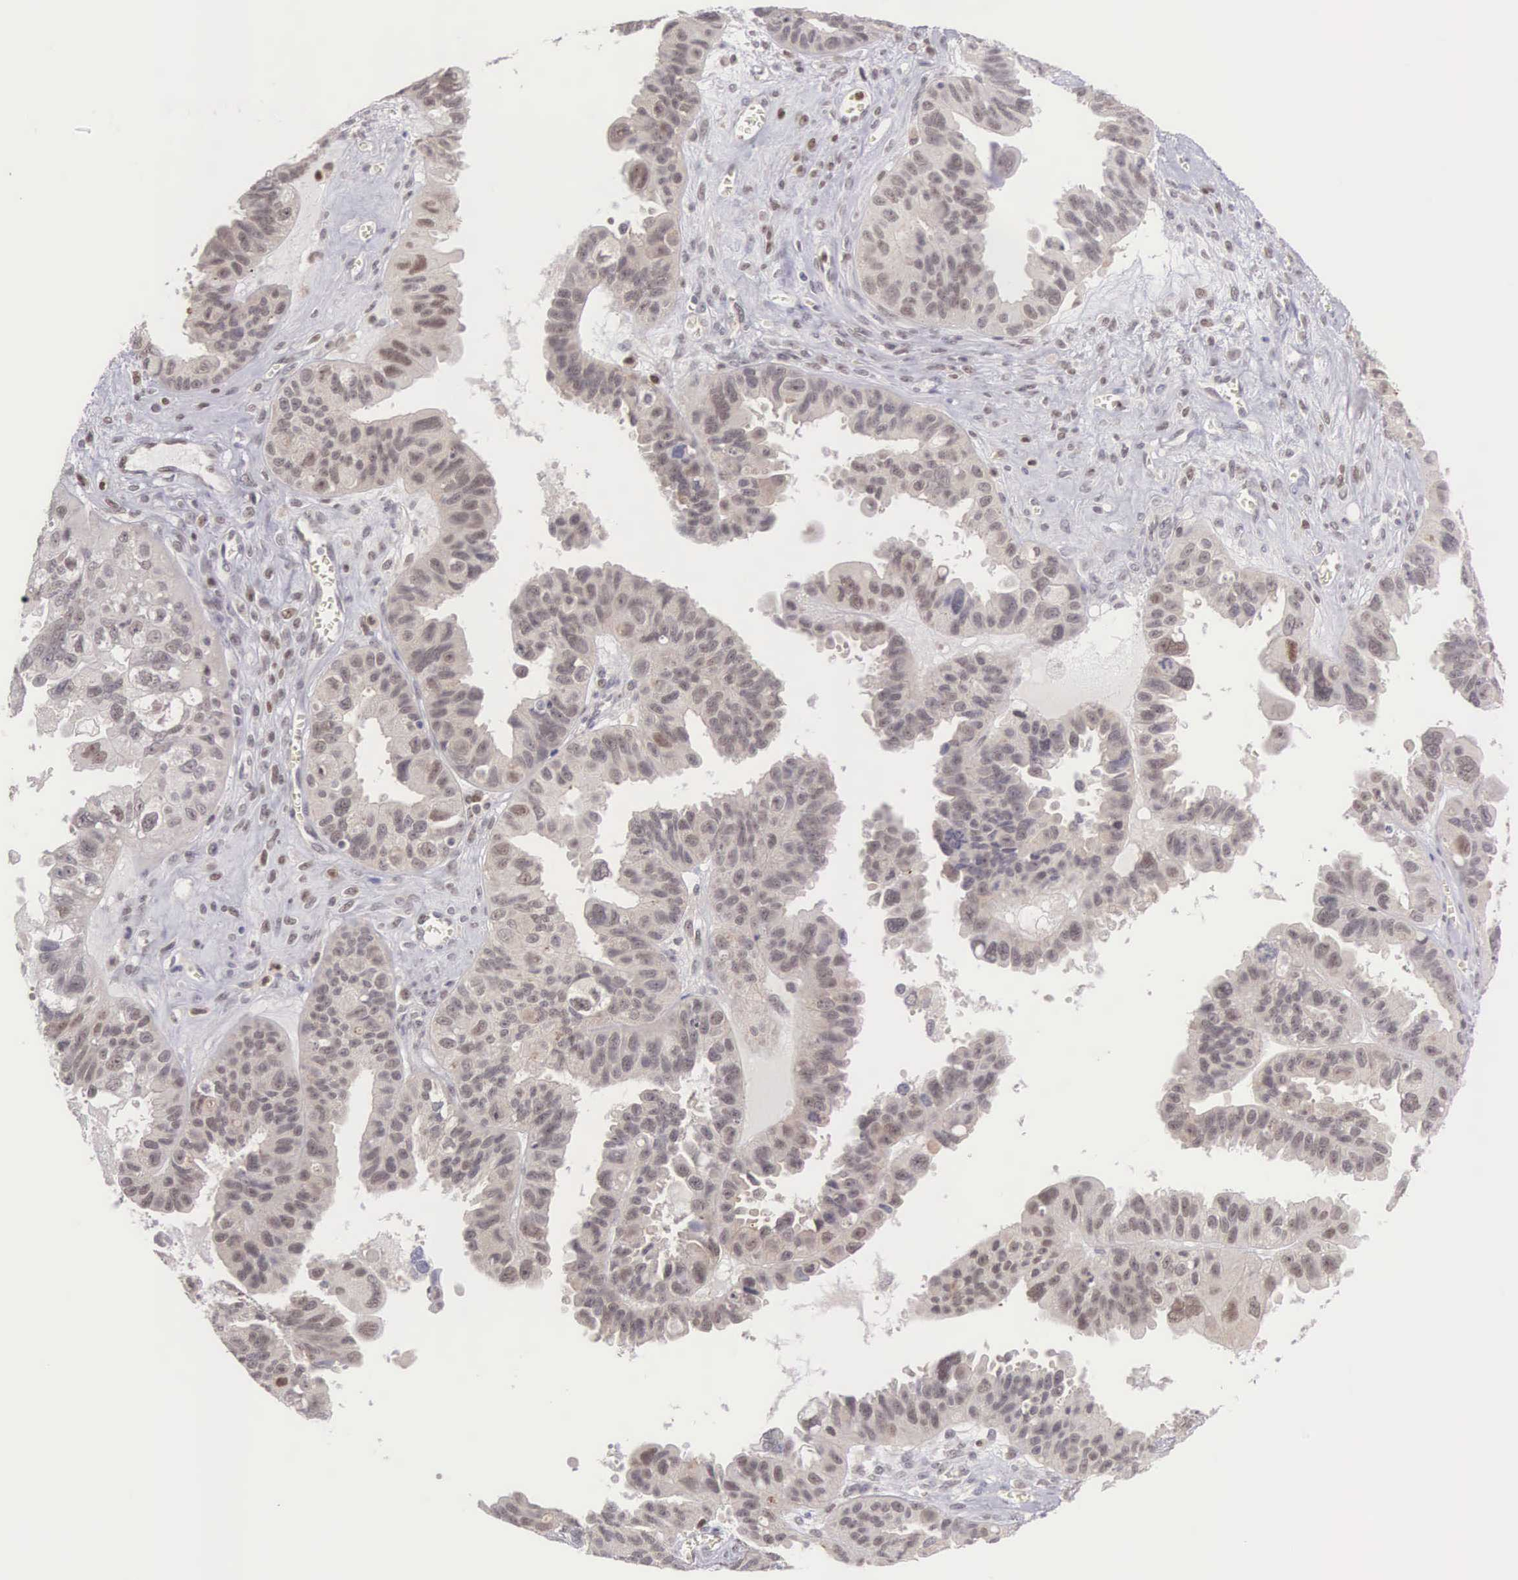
{"staining": {"intensity": "moderate", "quantity": "25%-75%", "location": "cytoplasmic/membranous,nuclear"}, "tissue": "ovarian cancer", "cell_type": "Tumor cells", "image_type": "cancer", "snomed": [{"axis": "morphology", "description": "Carcinoma, endometroid"}, {"axis": "topography", "description": "Ovary"}], "caption": "Protein staining reveals moderate cytoplasmic/membranous and nuclear positivity in approximately 25%-75% of tumor cells in ovarian endometroid carcinoma.", "gene": "GRK3", "patient": {"sex": "female", "age": 85}}